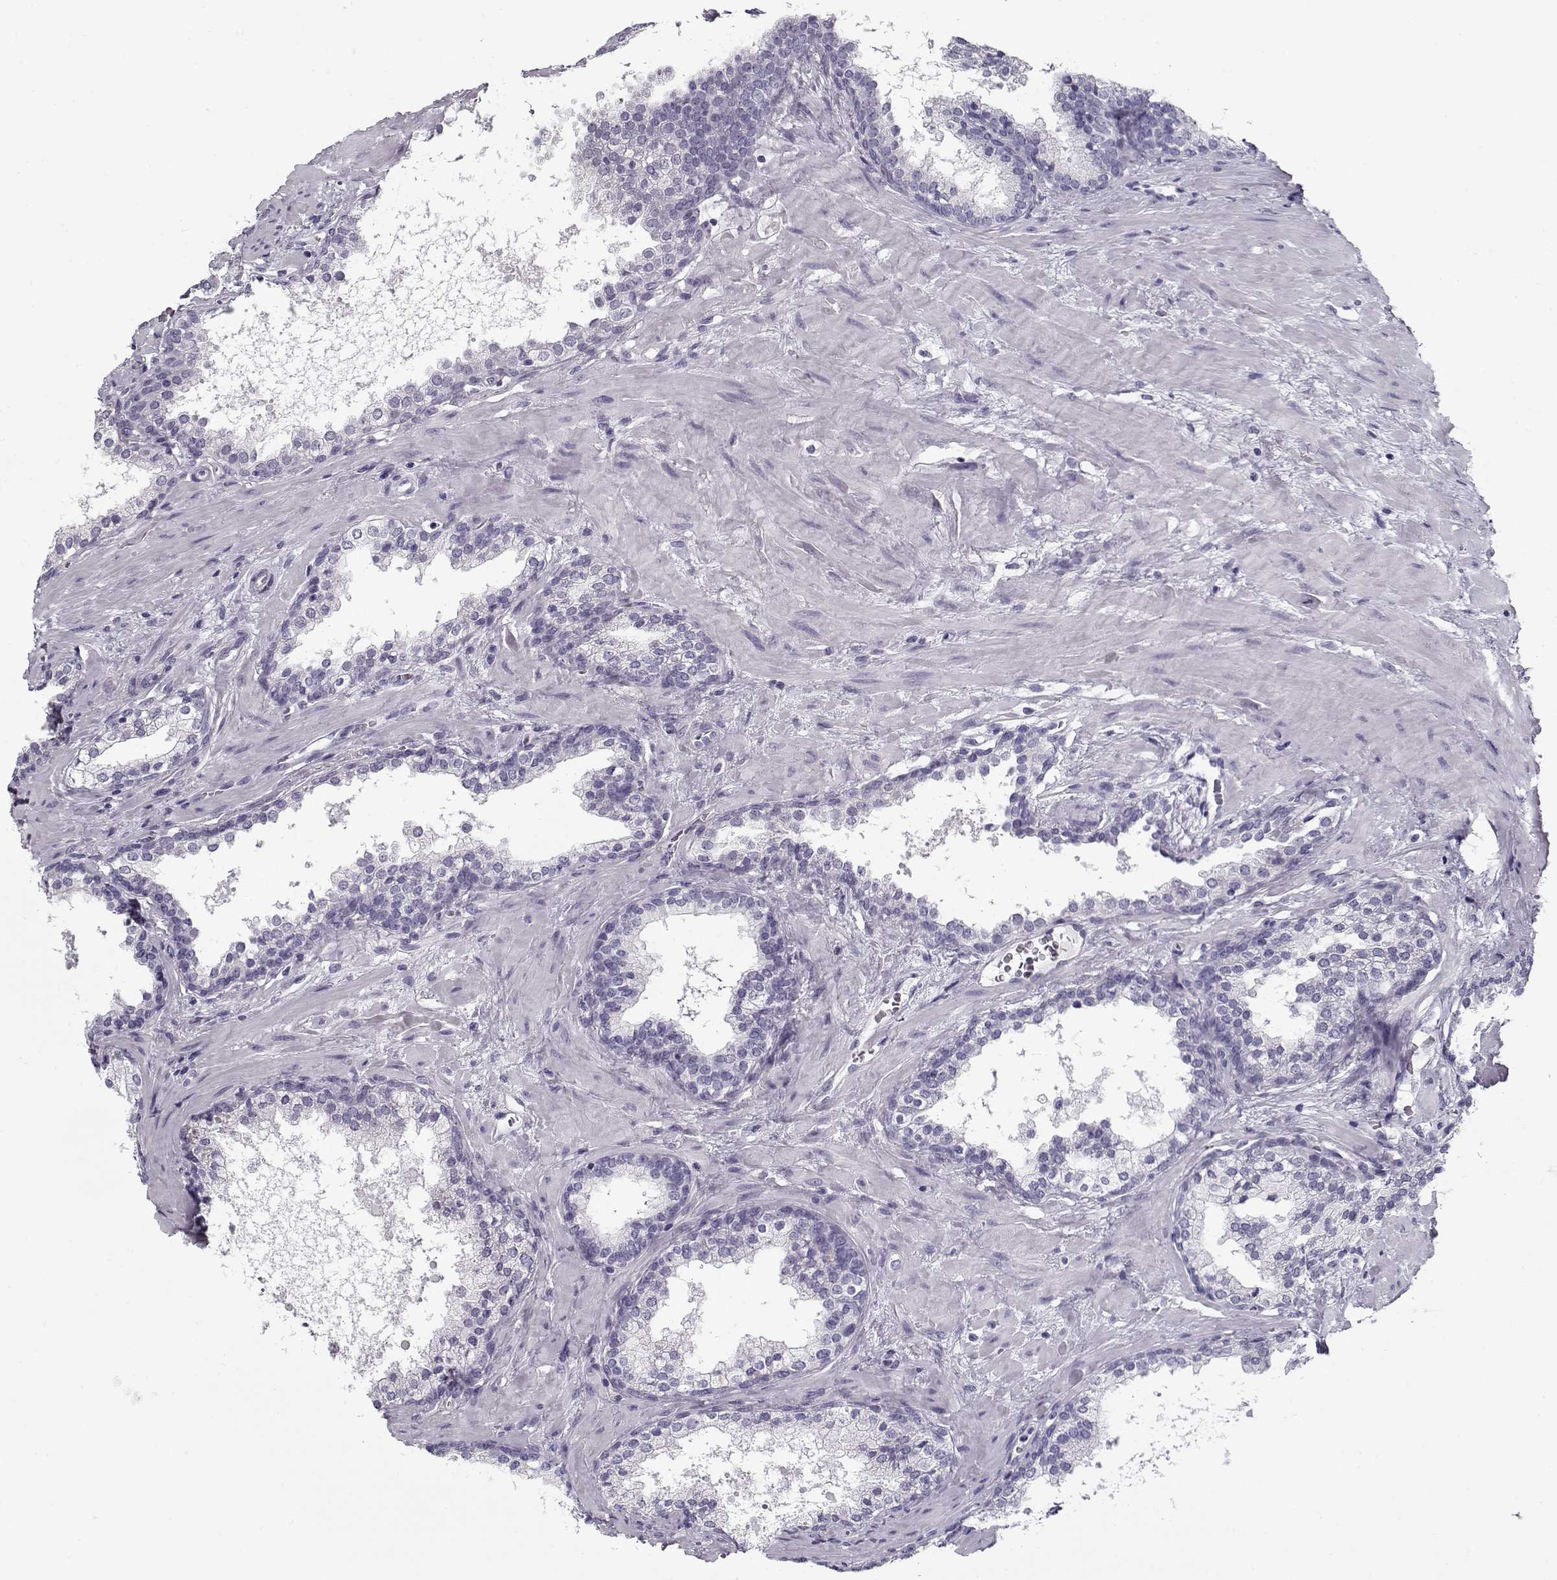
{"staining": {"intensity": "negative", "quantity": "none", "location": "none"}, "tissue": "prostate cancer", "cell_type": "Tumor cells", "image_type": "cancer", "snomed": [{"axis": "morphology", "description": "Adenocarcinoma, NOS"}, {"axis": "topography", "description": "Prostate"}], "caption": "Immunohistochemistry photomicrograph of neoplastic tissue: prostate cancer (adenocarcinoma) stained with DAB demonstrates no significant protein expression in tumor cells. The staining was performed using DAB (3,3'-diaminobenzidine) to visualize the protein expression in brown, while the nuclei were stained in blue with hematoxylin (Magnification: 20x).", "gene": "GAGE2A", "patient": {"sex": "male", "age": 66}}